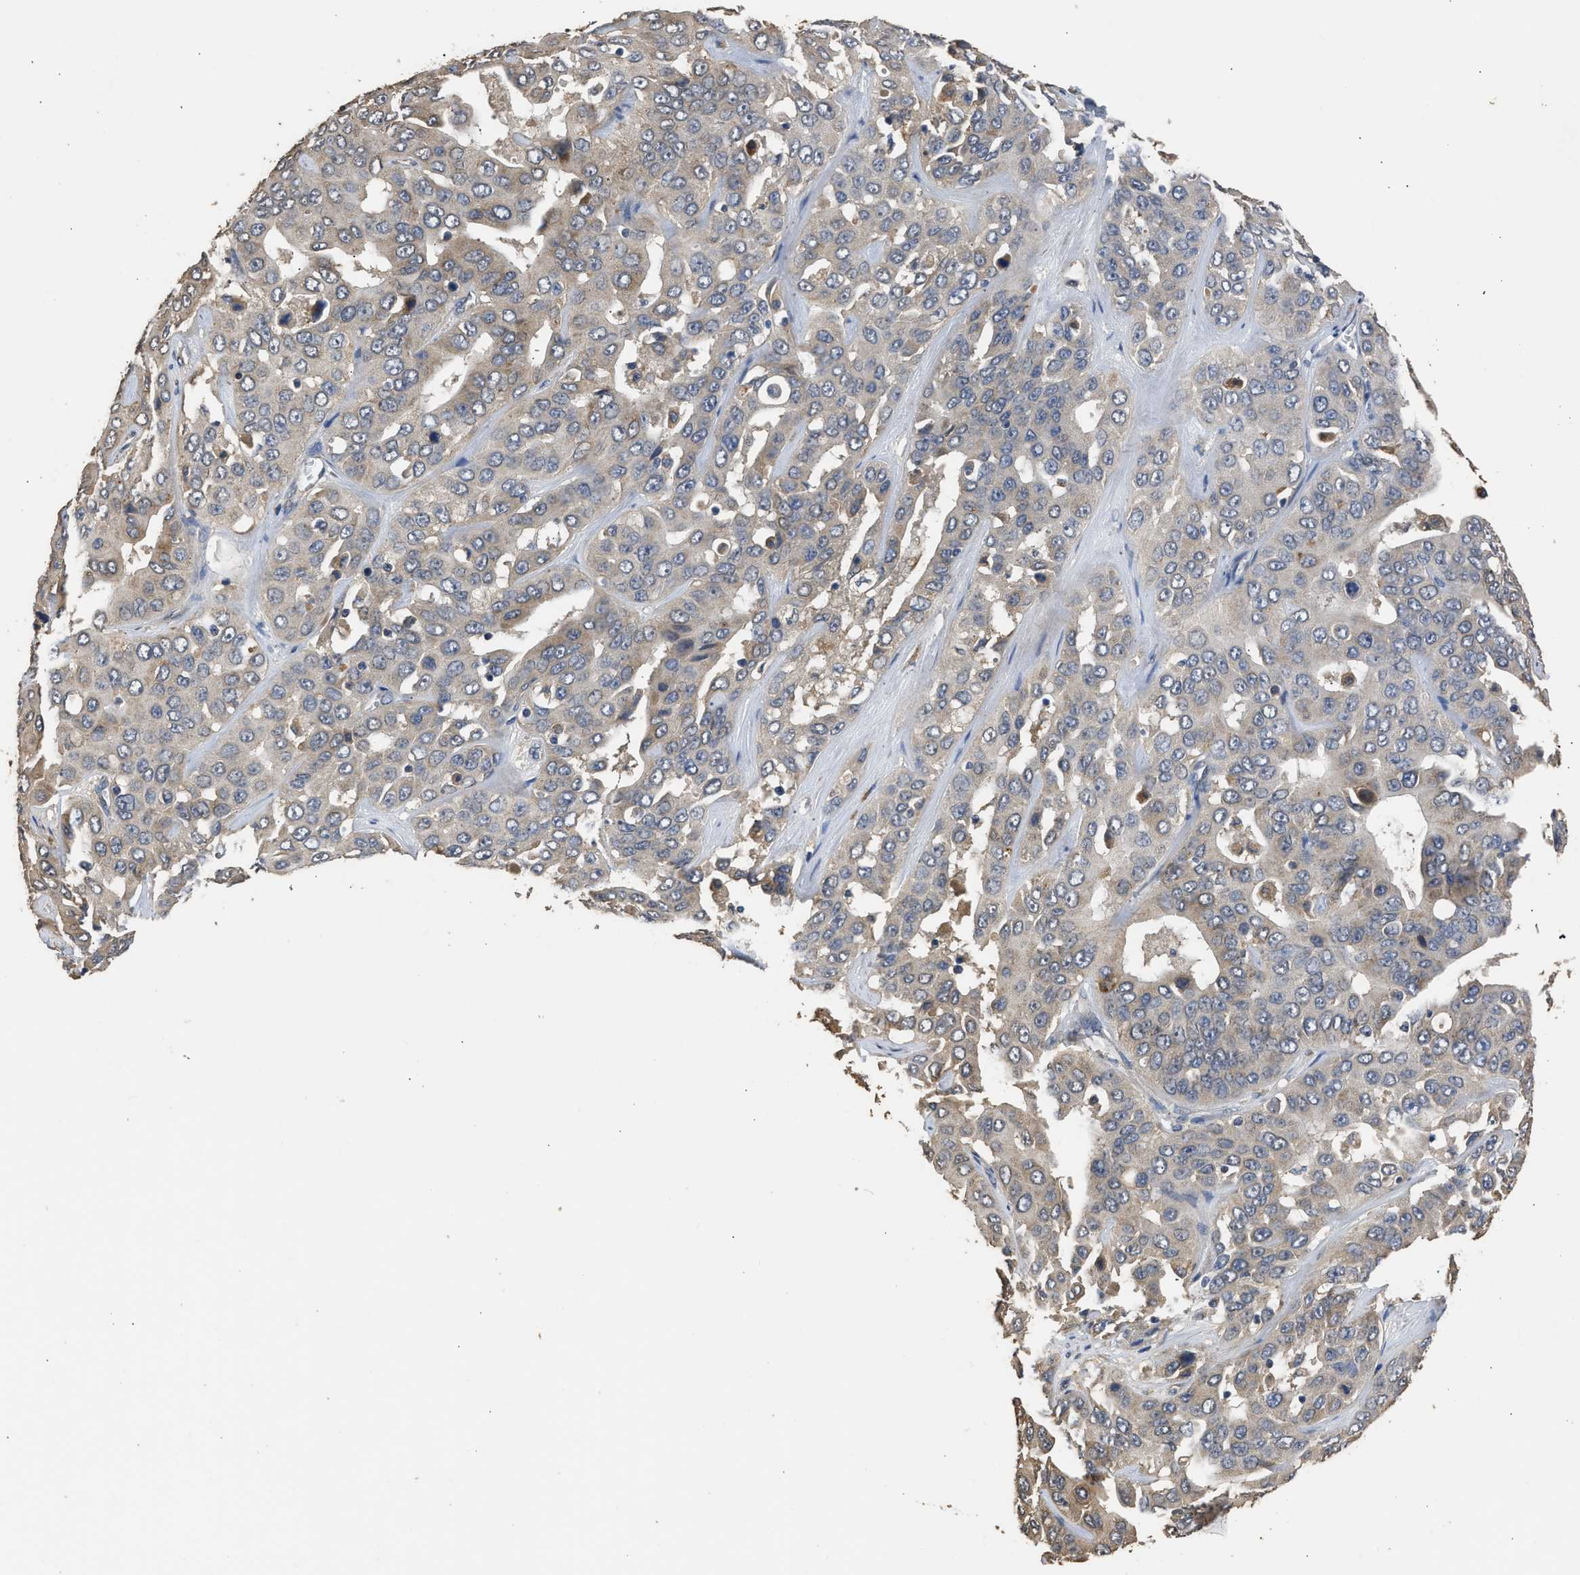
{"staining": {"intensity": "moderate", "quantity": "<25%", "location": "cytoplasmic/membranous"}, "tissue": "liver cancer", "cell_type": "Tumor cells", "image_type": "cancer", "snomed": [{"axis": "morphology", "description": "Cholangiocarcinoma"}, {"axis": "topography", "description": "Liver"}], "caption": "A low amount of moderate cytoplasmic/membranous staining is identified in approximately <25% of tumor cells in liver cancer (cholangiocarcinoma) tissue. Nuclei are stained in blue.", "gene": "SPINT2", "patient": {"sex": "female", "age": 52}}